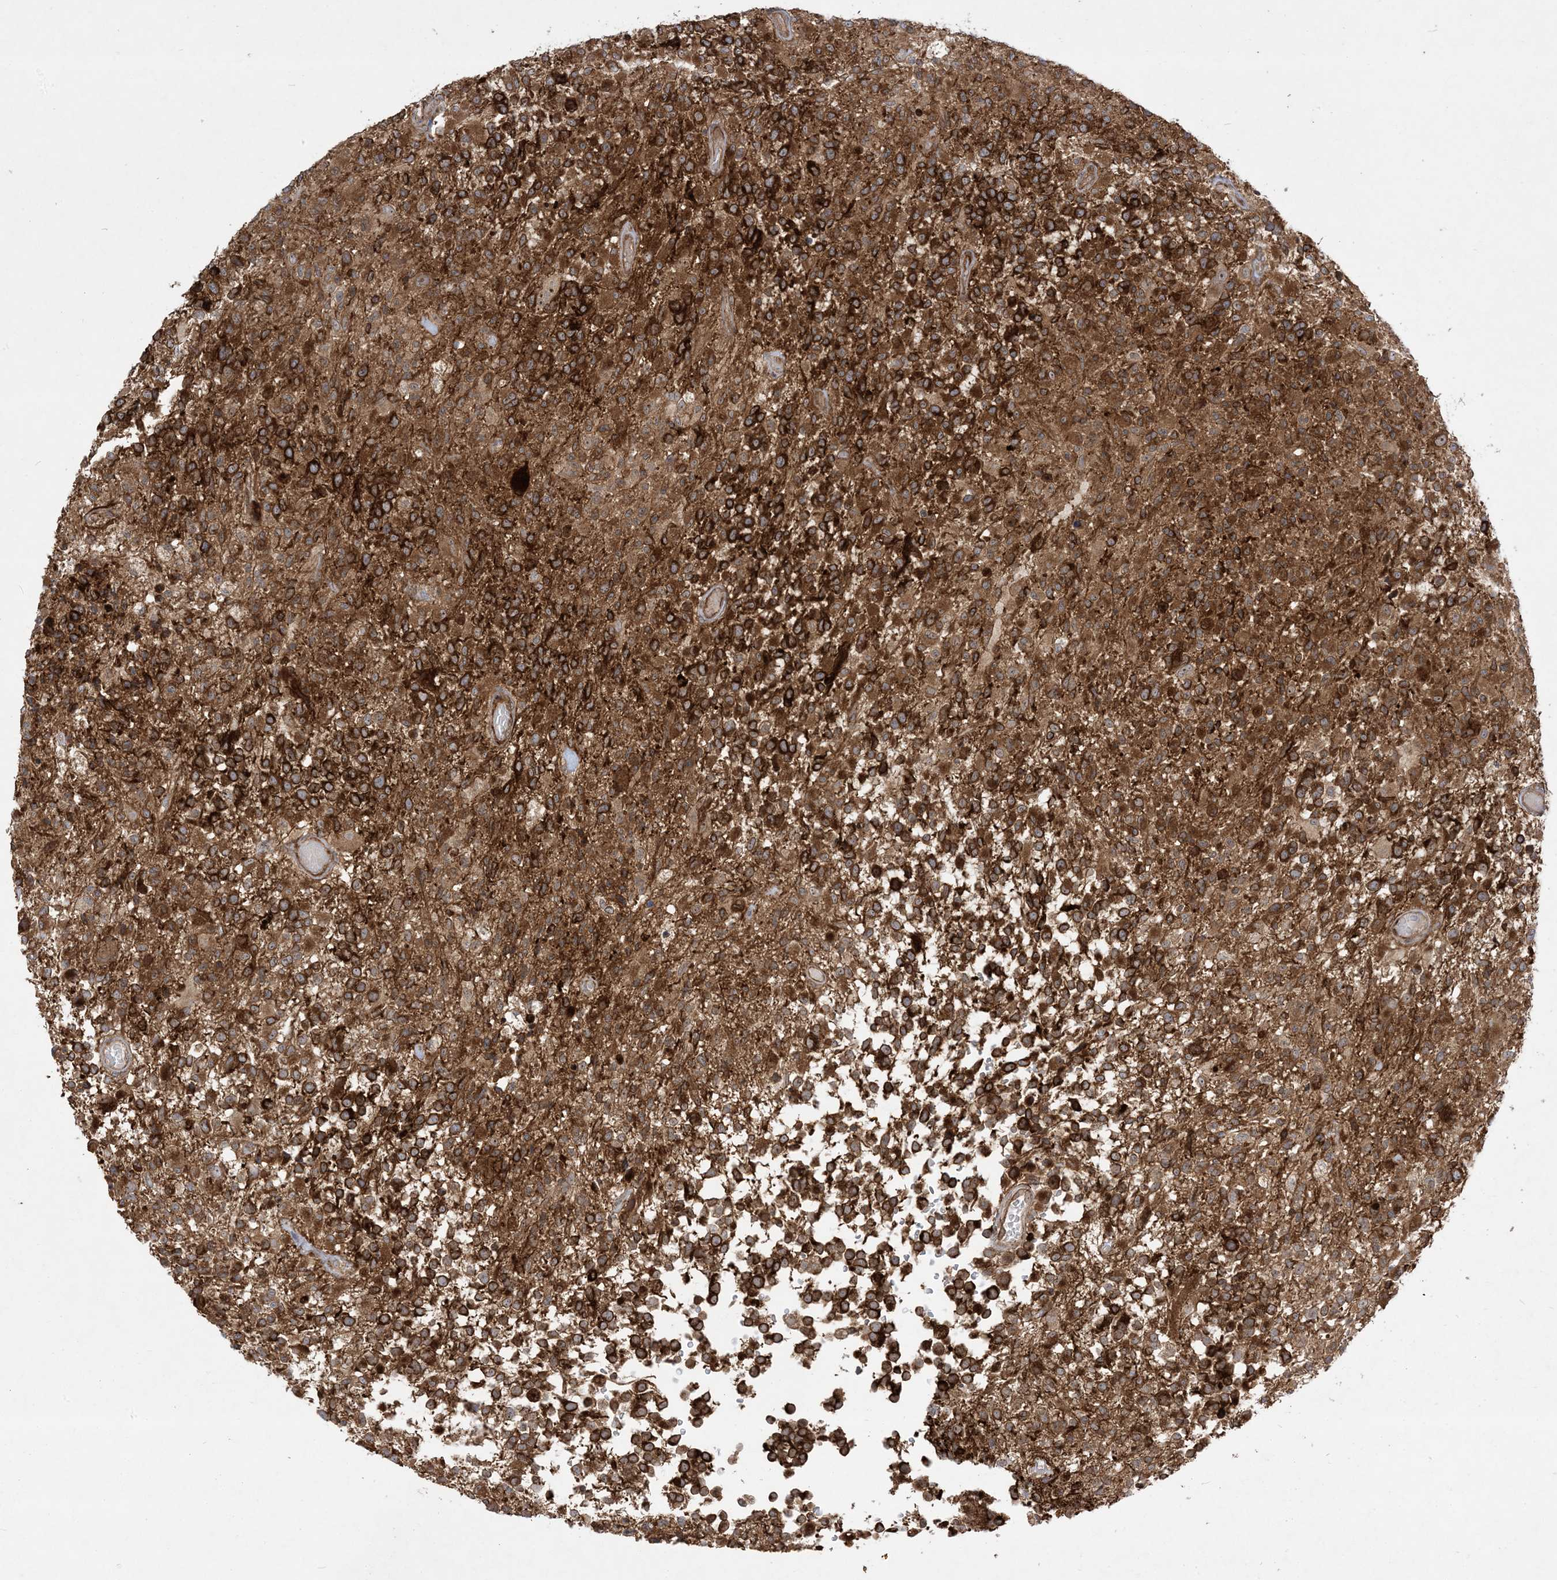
{"staining": {"intensity": "strong", "quantity": ">75%", "location": "cytoplasmic/membranous"}, "tissue": "glioma", "cell_type": "Tumor cells", "image_type": "cancer", "snomed": [{"axis": "morphology", "description": "Glioma, malignant, High grade"}, {"axis": "morphology", "description": "Glioblastoma, NOS"}, {"axis": "topography", "description": "Brain"}], "caption": "Immunohistochemistry (IHC) (DAB (3,3'-diaminobenzidine)) staining of human glioma reveals strong cytoplasmic/membranous protein staining in about >75% of tumor cells.", "gene": "SOGA3", "patient": {"sex": "male", "age": 60}}